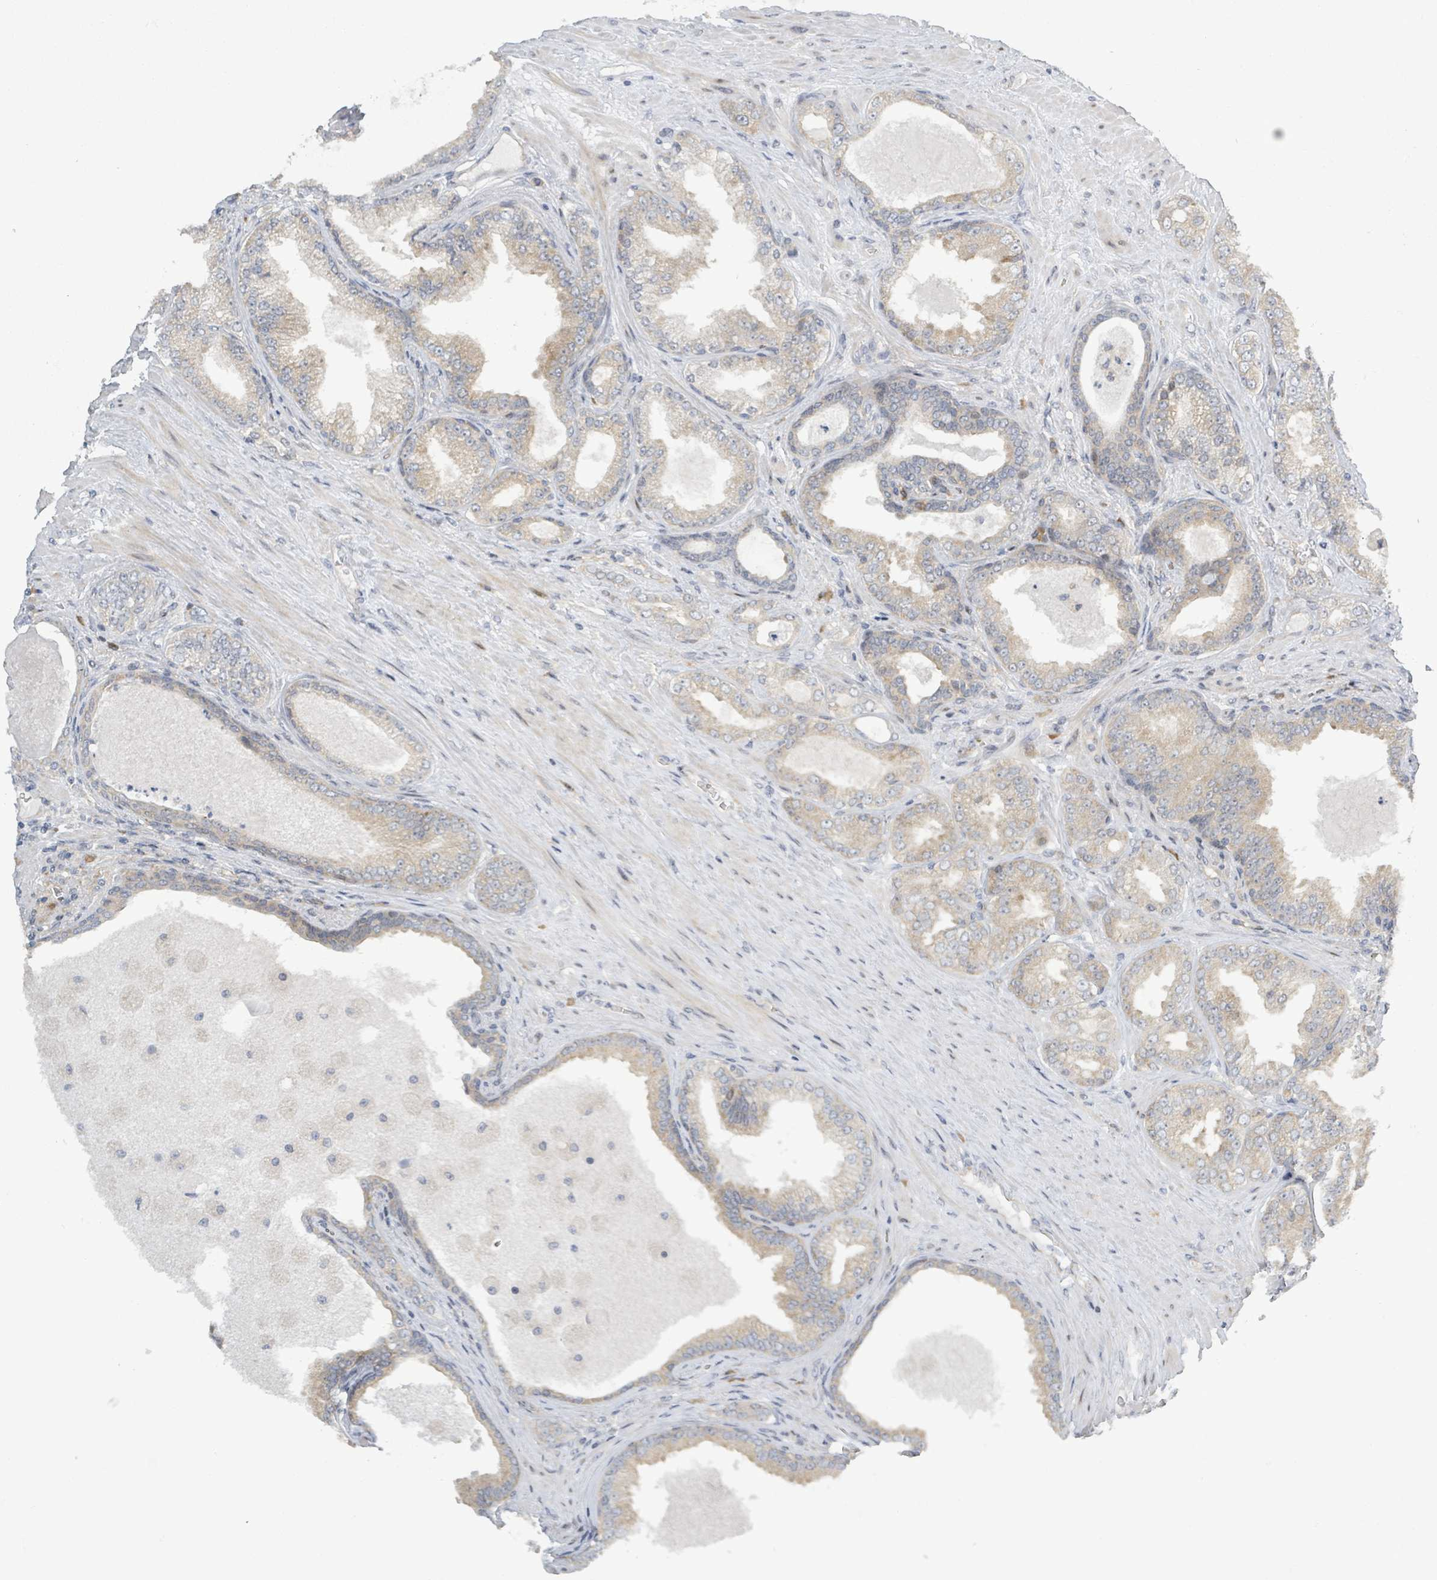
{"staining": {"intensity": "weak", "quantity": "25%-75%", "location": "cytoplasmic/membranous"}, "tissue": "prostate cancer", "cell_type": "Tumor cells", "image_type": "cancer", "snomed": [{"axis": "morphology", "description": "Adenocarcinoma, Low grade"}, {"axis": "topography", "description": "Prostate"}], "caption": "A high-resolution histopathology image shows immunohistochemistry (IHC) staining of adenocarcinoma (low-grade) (prostate), which displays weak cytoplasmic/membranous positivity in about 25%-75% of tumor cells.", "gene": "RPL32", "patient": {"sex": "male", "age": 63}}